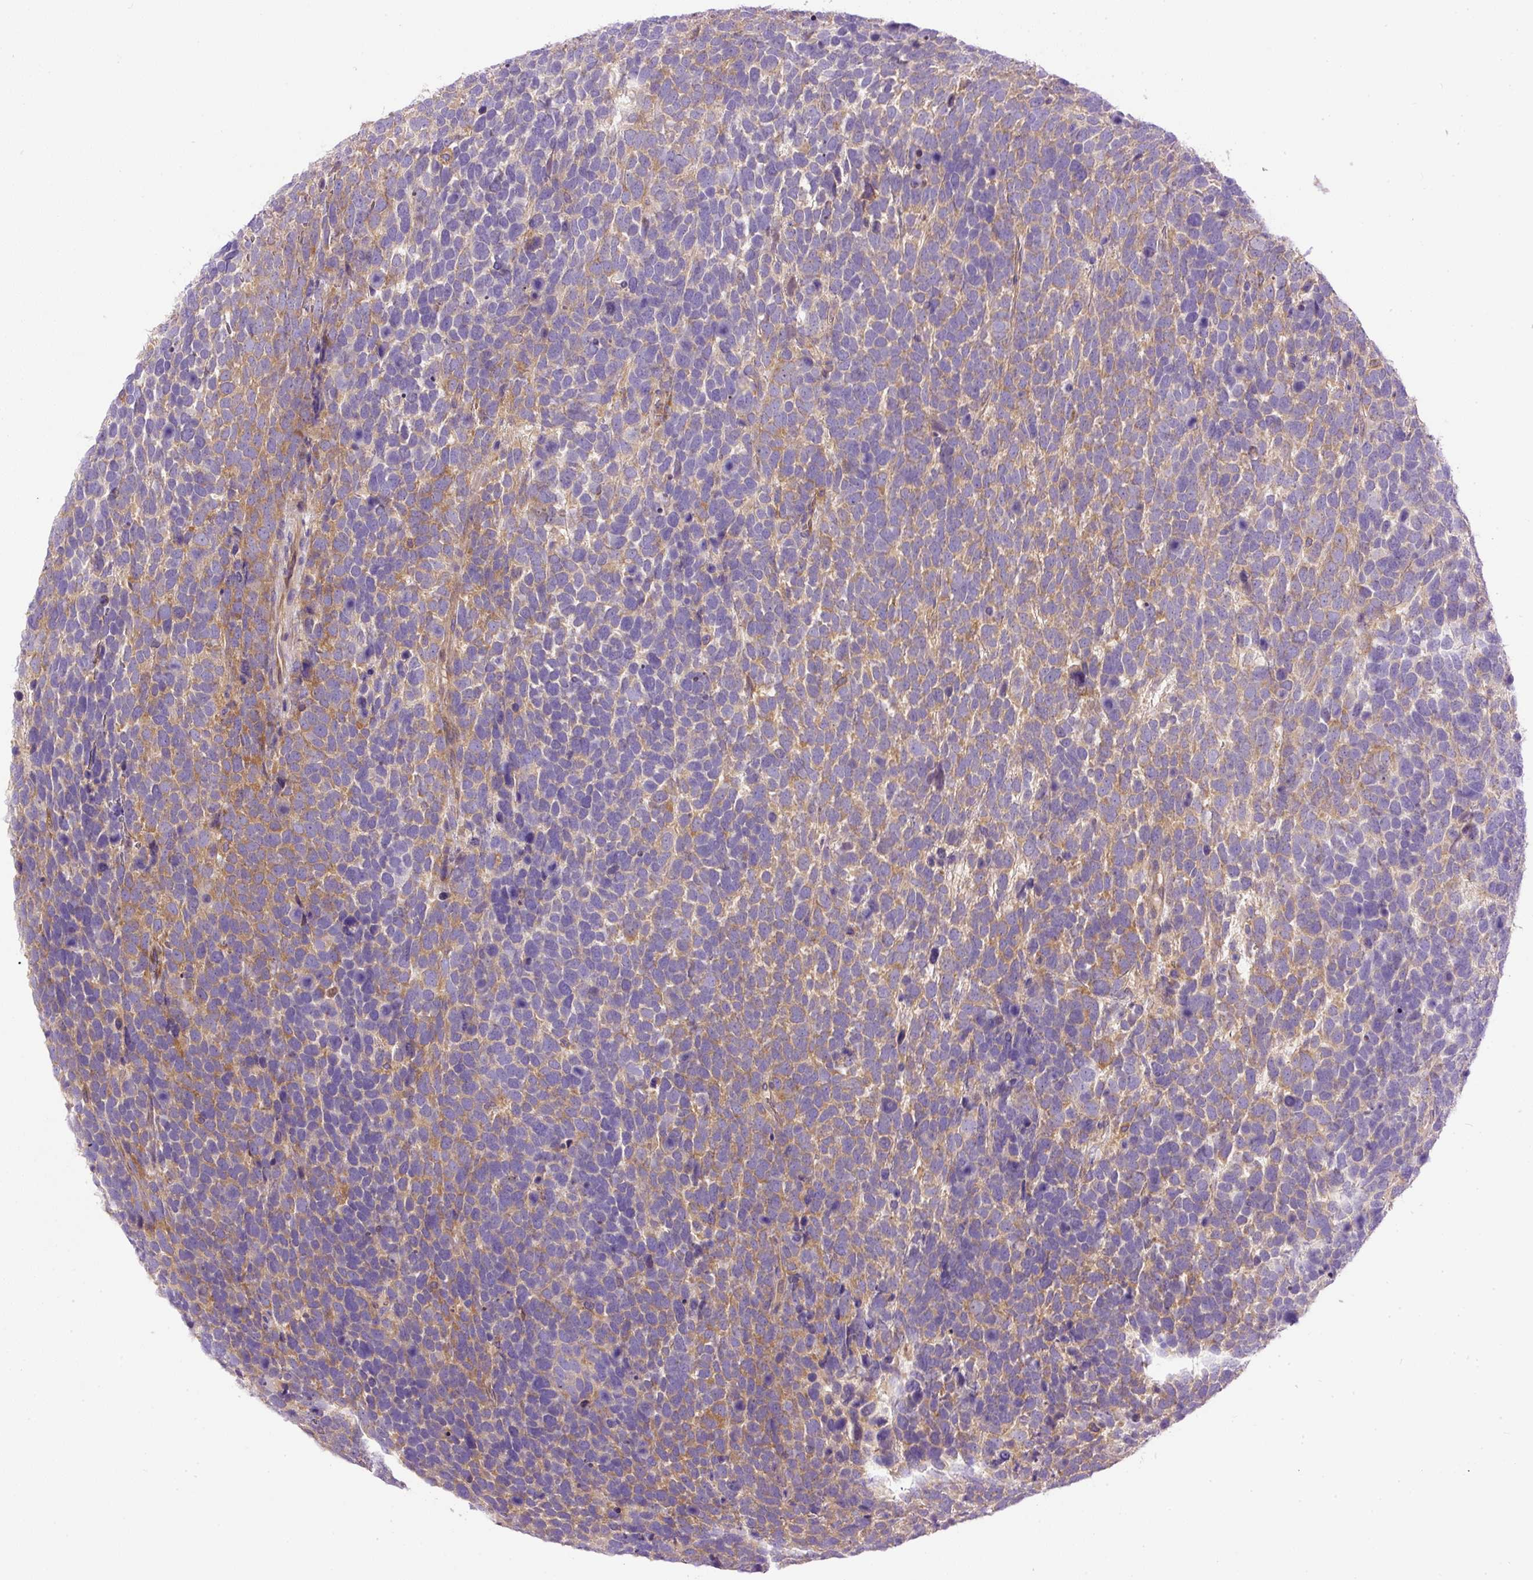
{"staining": {"intensity": "weak", "quantity": ">75%", "location": "cytoplasmic/membranous"}, "tissue": "urothelial cancer", "cell_type": "Tumor cells", "image_type": "cancer", "snomed": [{"axis": "morphology", "description": "Urothelial carcinoma, High grade"}, {"axis": "topography", "description": "Urinary bladder"}], "caption": "This image reveals immunohistochemistry (IHC) staining of human urothelial cancer, with low weak cytoplasmic/membranous positivity in approximately >75% of tumor cells.", "gene": "DAPK1", "patient": {"sex": "female", "age": 82}}